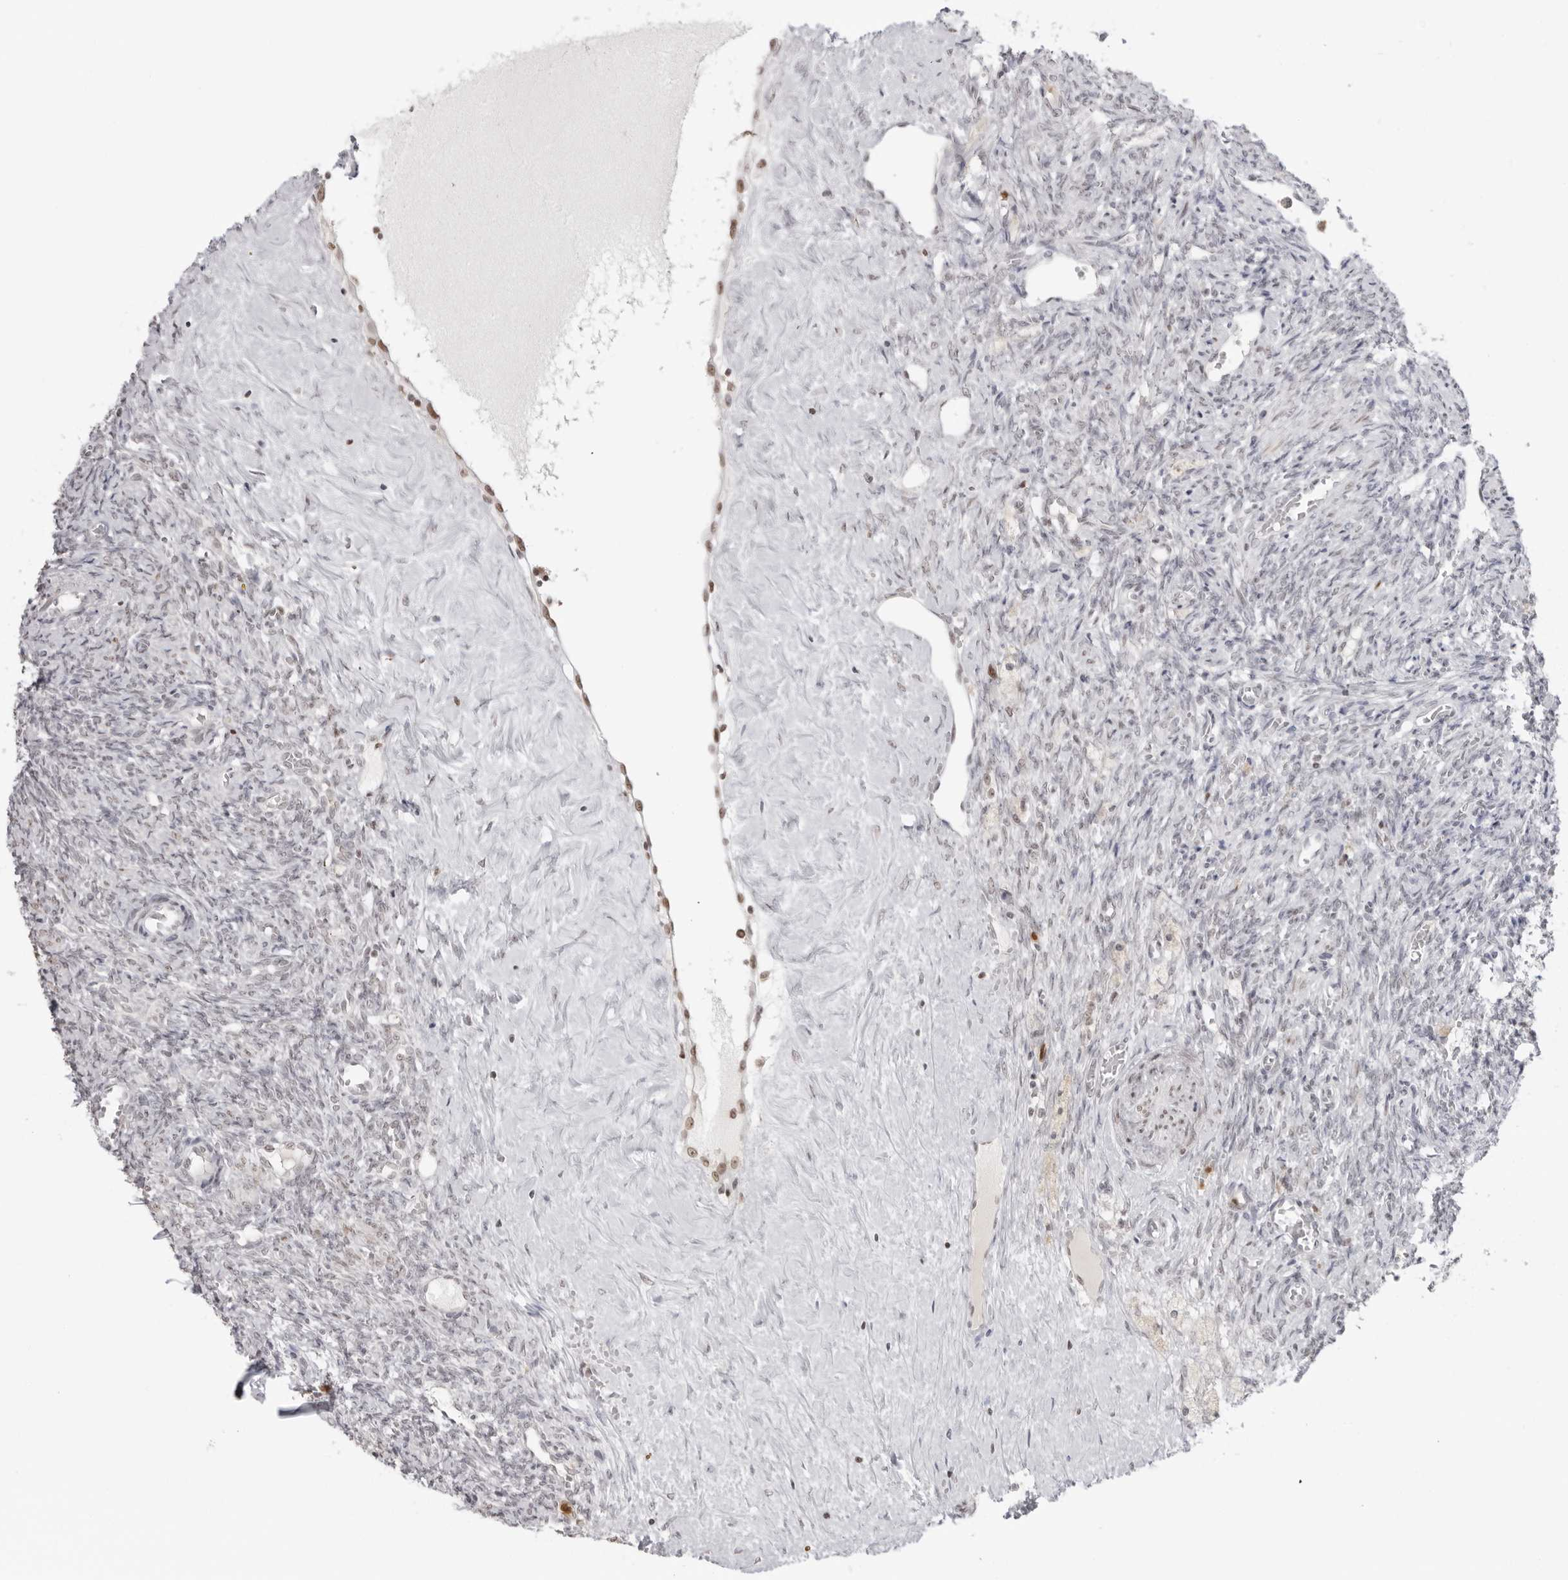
{"staining": {"intensity": "negative", "quantity": "none", "location": "none"}, "tissue": "ovary", "cell_type": "Ovarian stroma cells", "image_type": "normal", "snomed": [{"axis": "morphology", "description": "Normal tissue, NOS"}, {"axis": "topography", "description": "Ovary"}], "caption": "Protein analysis of normal ovary exhibits no significant staining in ovarian stroma cells.", "gene": "RNF146", "patient": {"sex": "female", "age": 41}}